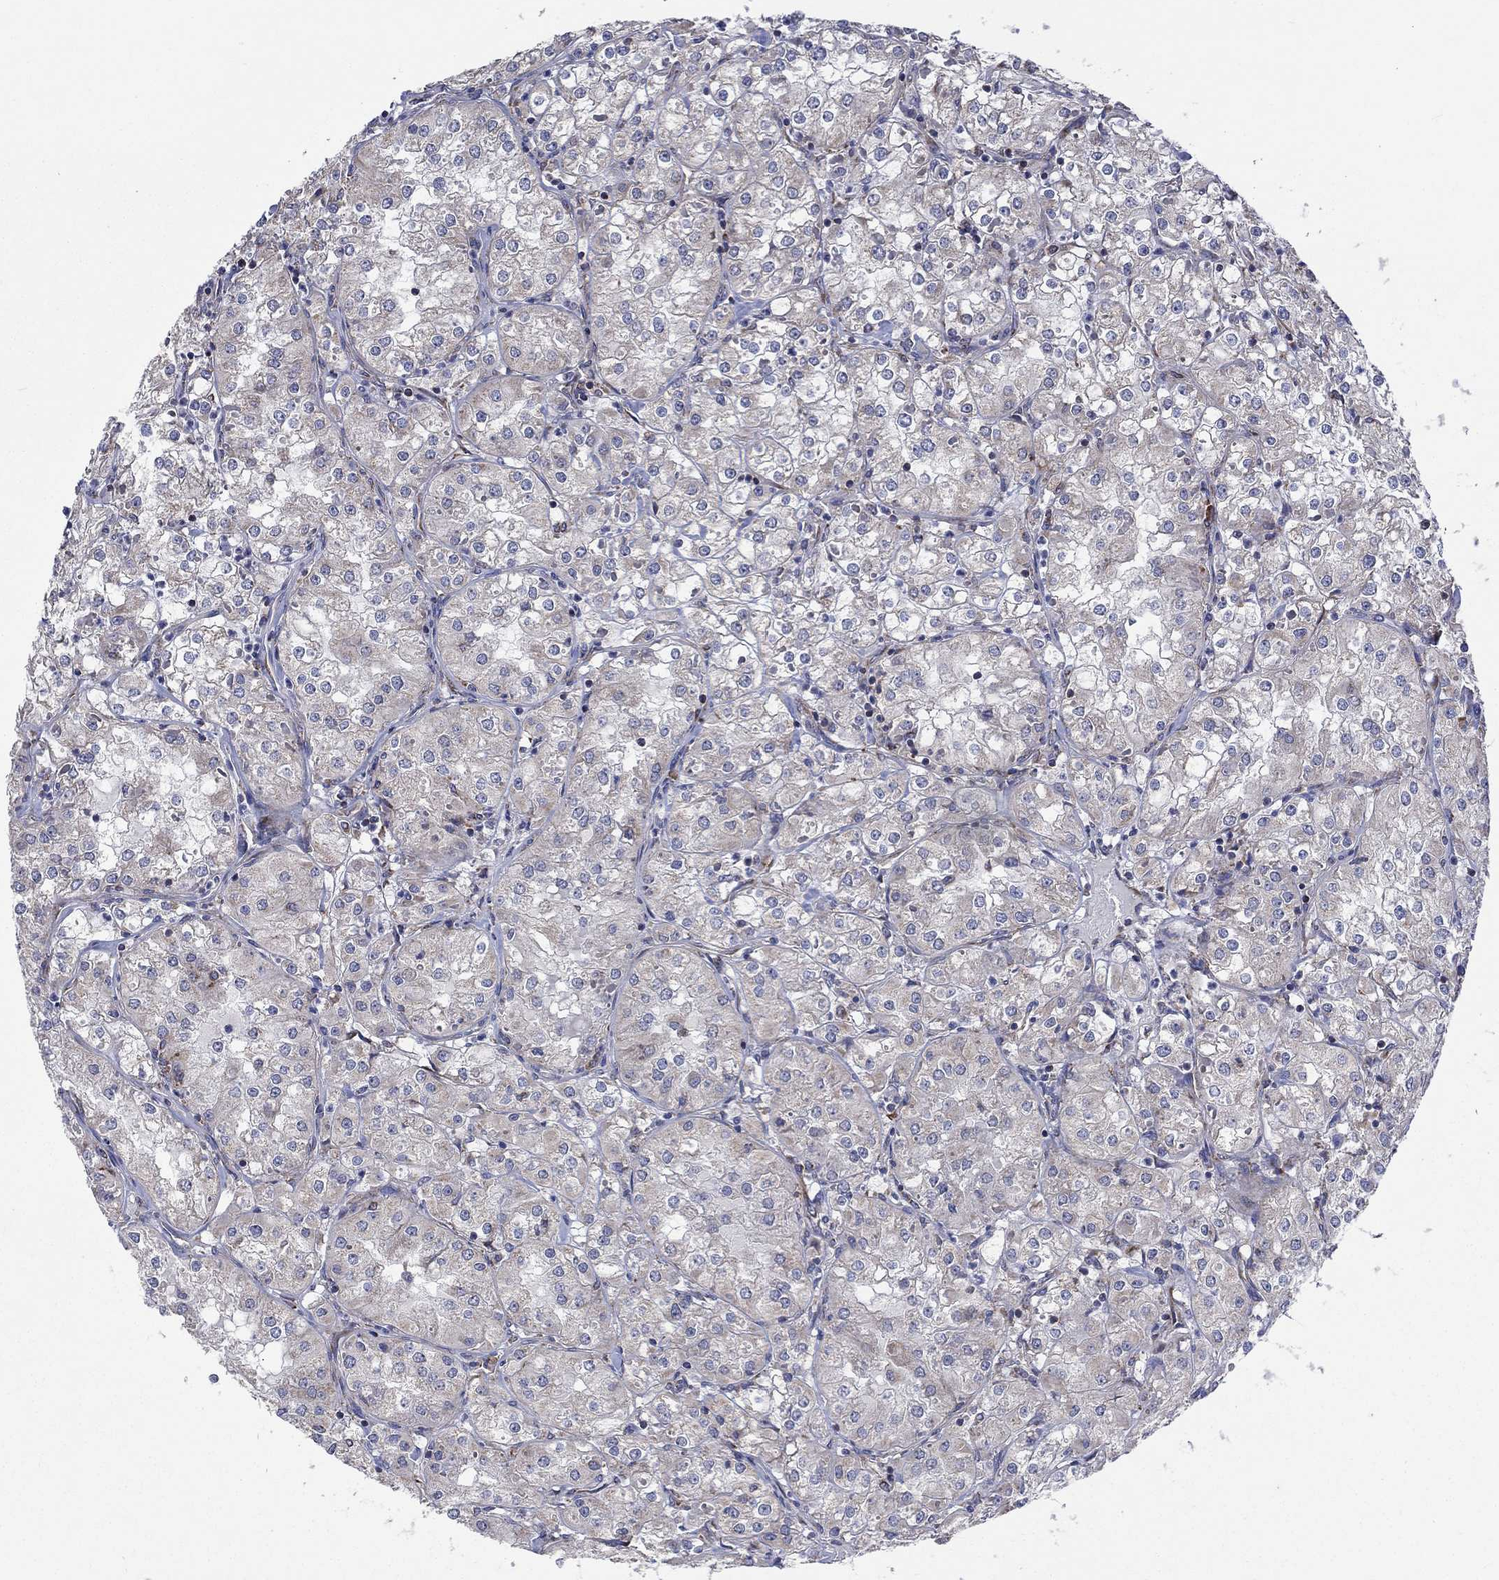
{"staining": {"intensity": "moderate", "quantity": "<25%", "location": "cytoplasmic/membranous"}, "tissue": "renal cancer", "cell_type": "Tumor cells", "image_type": "cancer", "snomed": [{"axis": "morphology", "description": "Adenocarcinoma, NOS"}, {"axis": "topography", "description": "Kidney"}], "caption": "Protein expression by immunohistochemistry exhibits moderate cytoplasmic/membranous expression in about <25% of tumor cells in renal cancer (adenocarcinoma).", "gene": "RPLP0", "patient": {"sex": "male", "age": 77}}